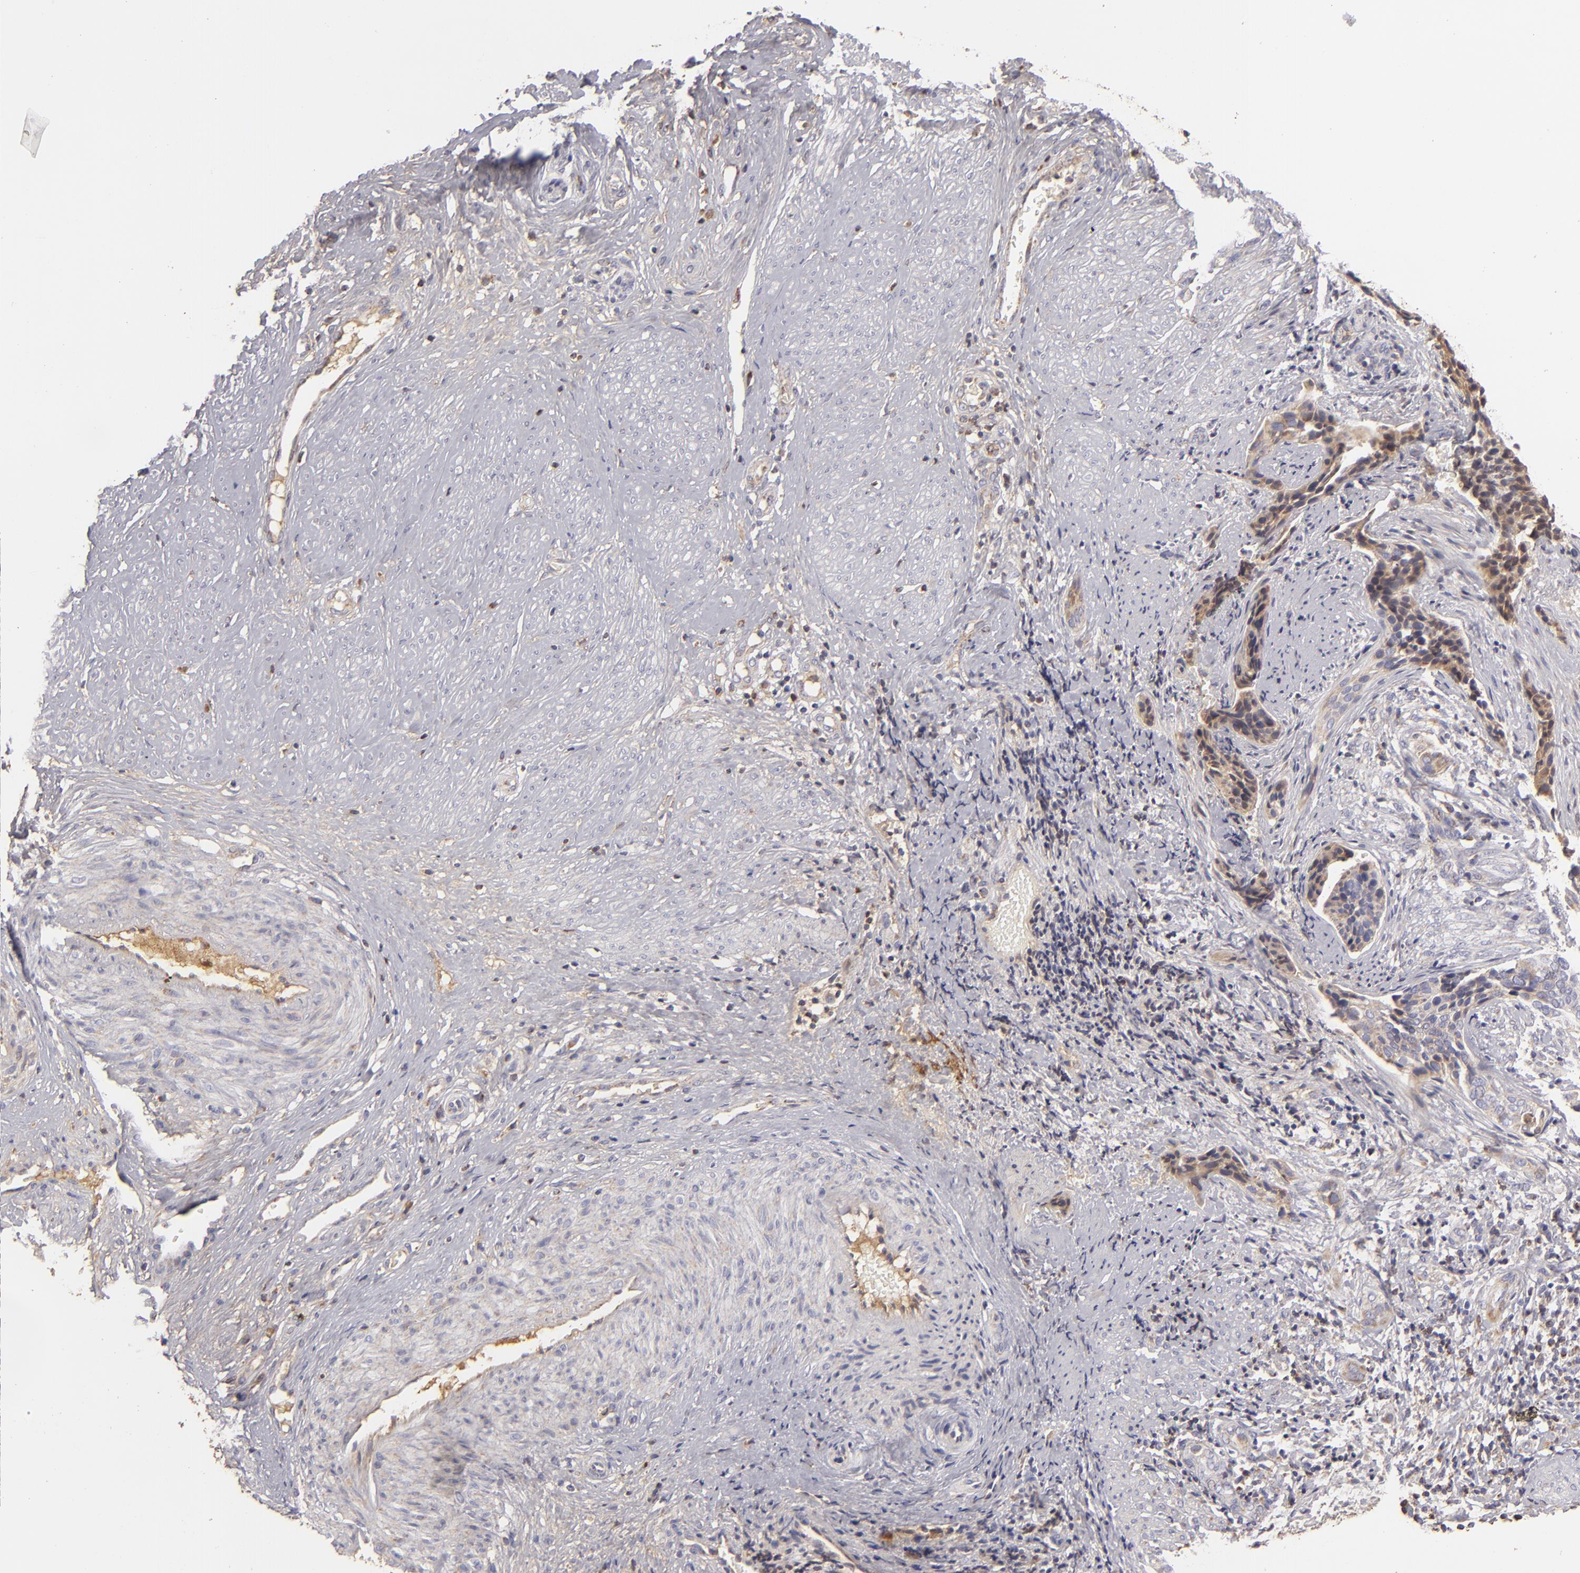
{"staining": {"intensity": "weak", "quantity": ">75%", "location": "cytoplasmic/membranous"}, "tissue": "cervical cancer", "cell_type": "Tumor cells", "image_type": "cancer", "snomed": [{"axis": "morphology", "description": "Squamous cell carcinoma, NOS"}, {"axis": "topography", "description": "Cervix"}], "caption": "This photomicrograph exhibits cervical cancer stained with IHC to label a protein in brown. The cytoplasmic/membranous of tumor cells show weak positivity for the protein. Nuclei are counter-stained blue.", "gene": "CFB", "patient": {"sex": "female", "age": 31}}